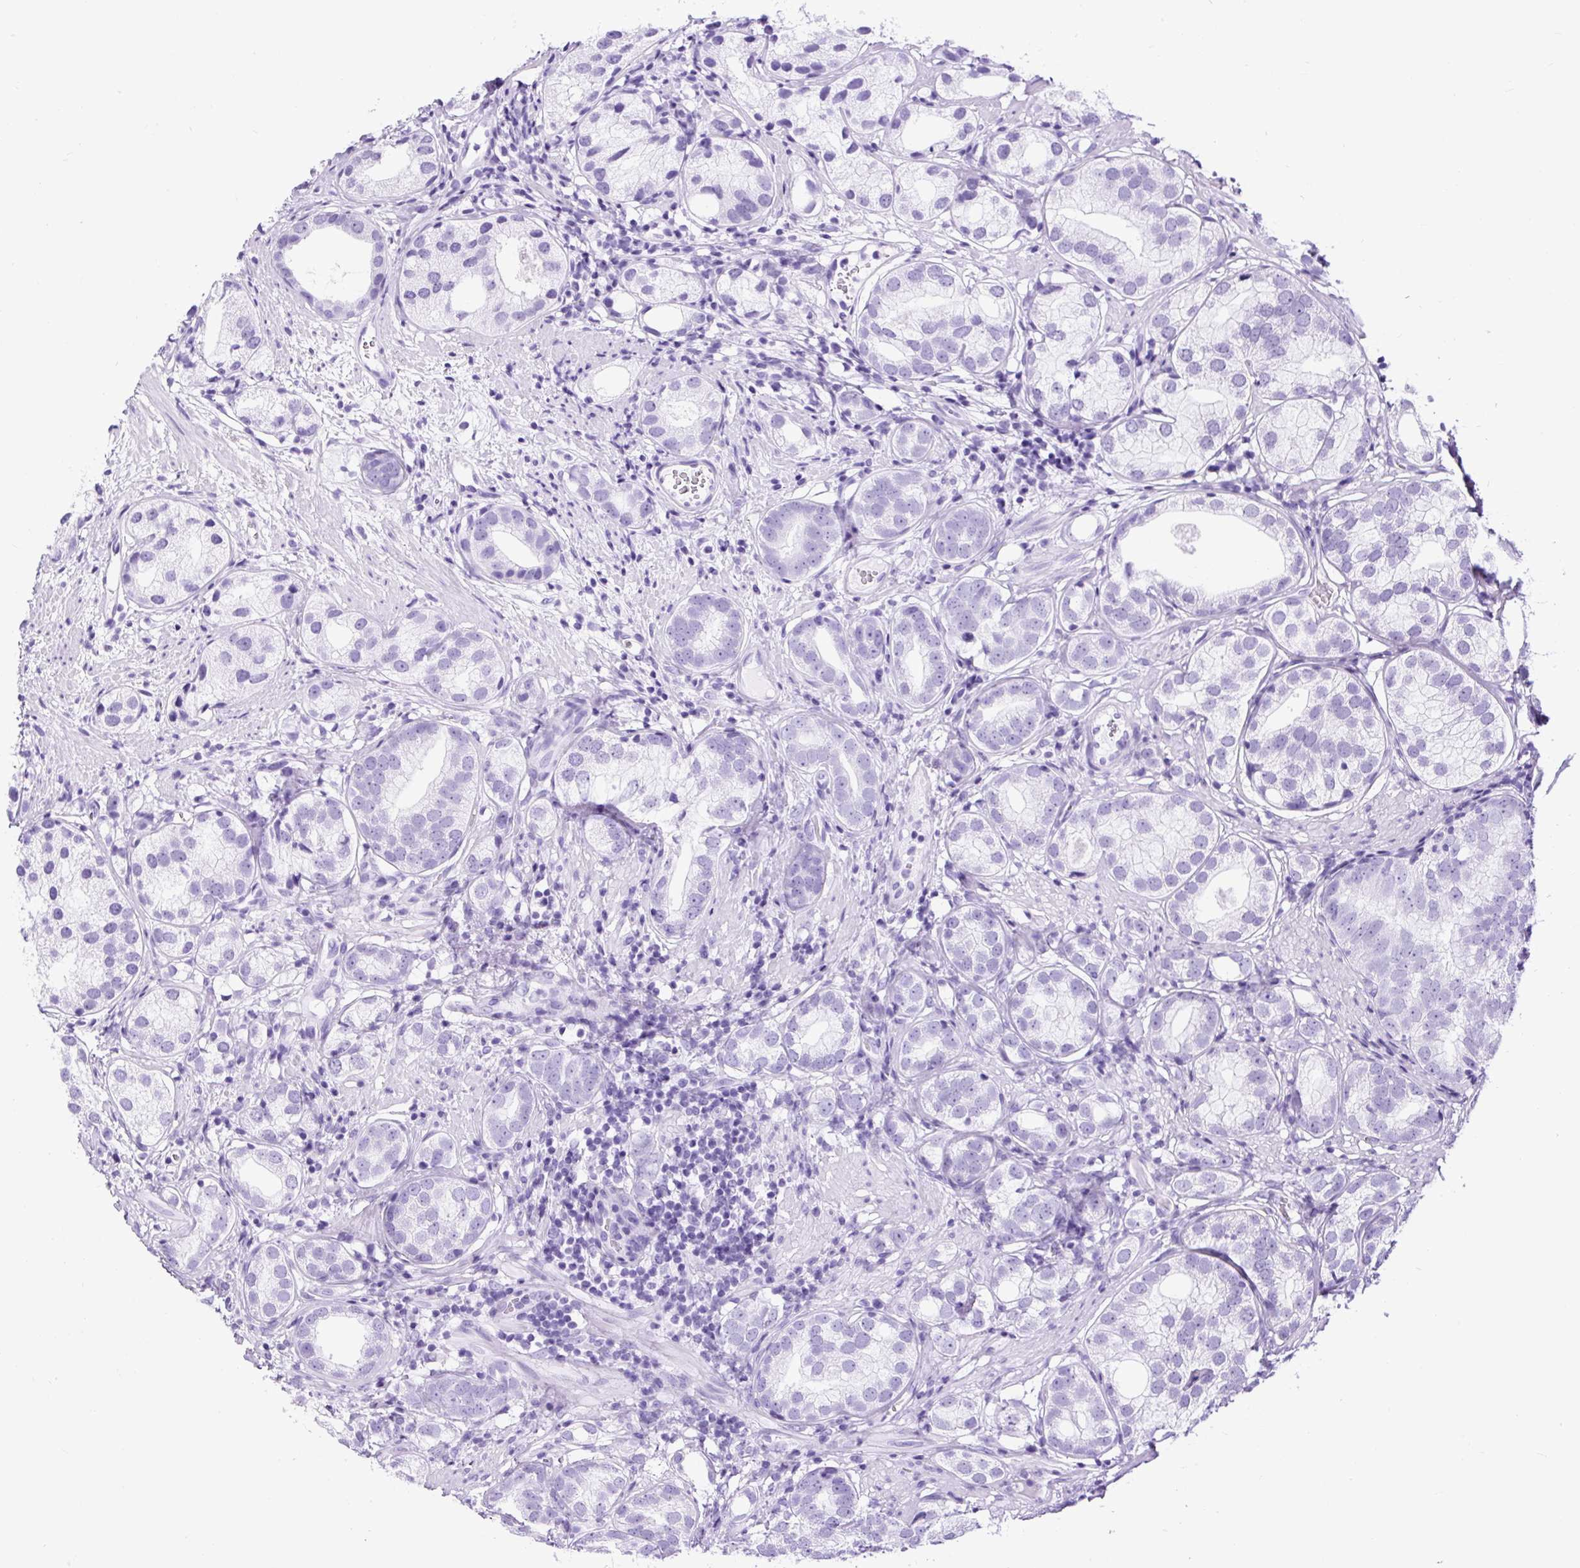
{"staining": {"intensity": "negative", "quantity": "none", "location": "none"}, "tissue": "prostate cancer", "cell_type": "Tumor cells", "image_type": "cancer", "snomed": [{"axis": "morphology", "description": "Adenocarcinoma, High grade"}, {"axis": "topography", "description": "Prostate"}], "caption": "Tumor cells are negative for brown protein staining in prostate cancer. (Brightfield microscopy of DAB immunohistochemistry at high magnification).", "gene": "CEL", "patient": {"sex": "male", "age": 82}}